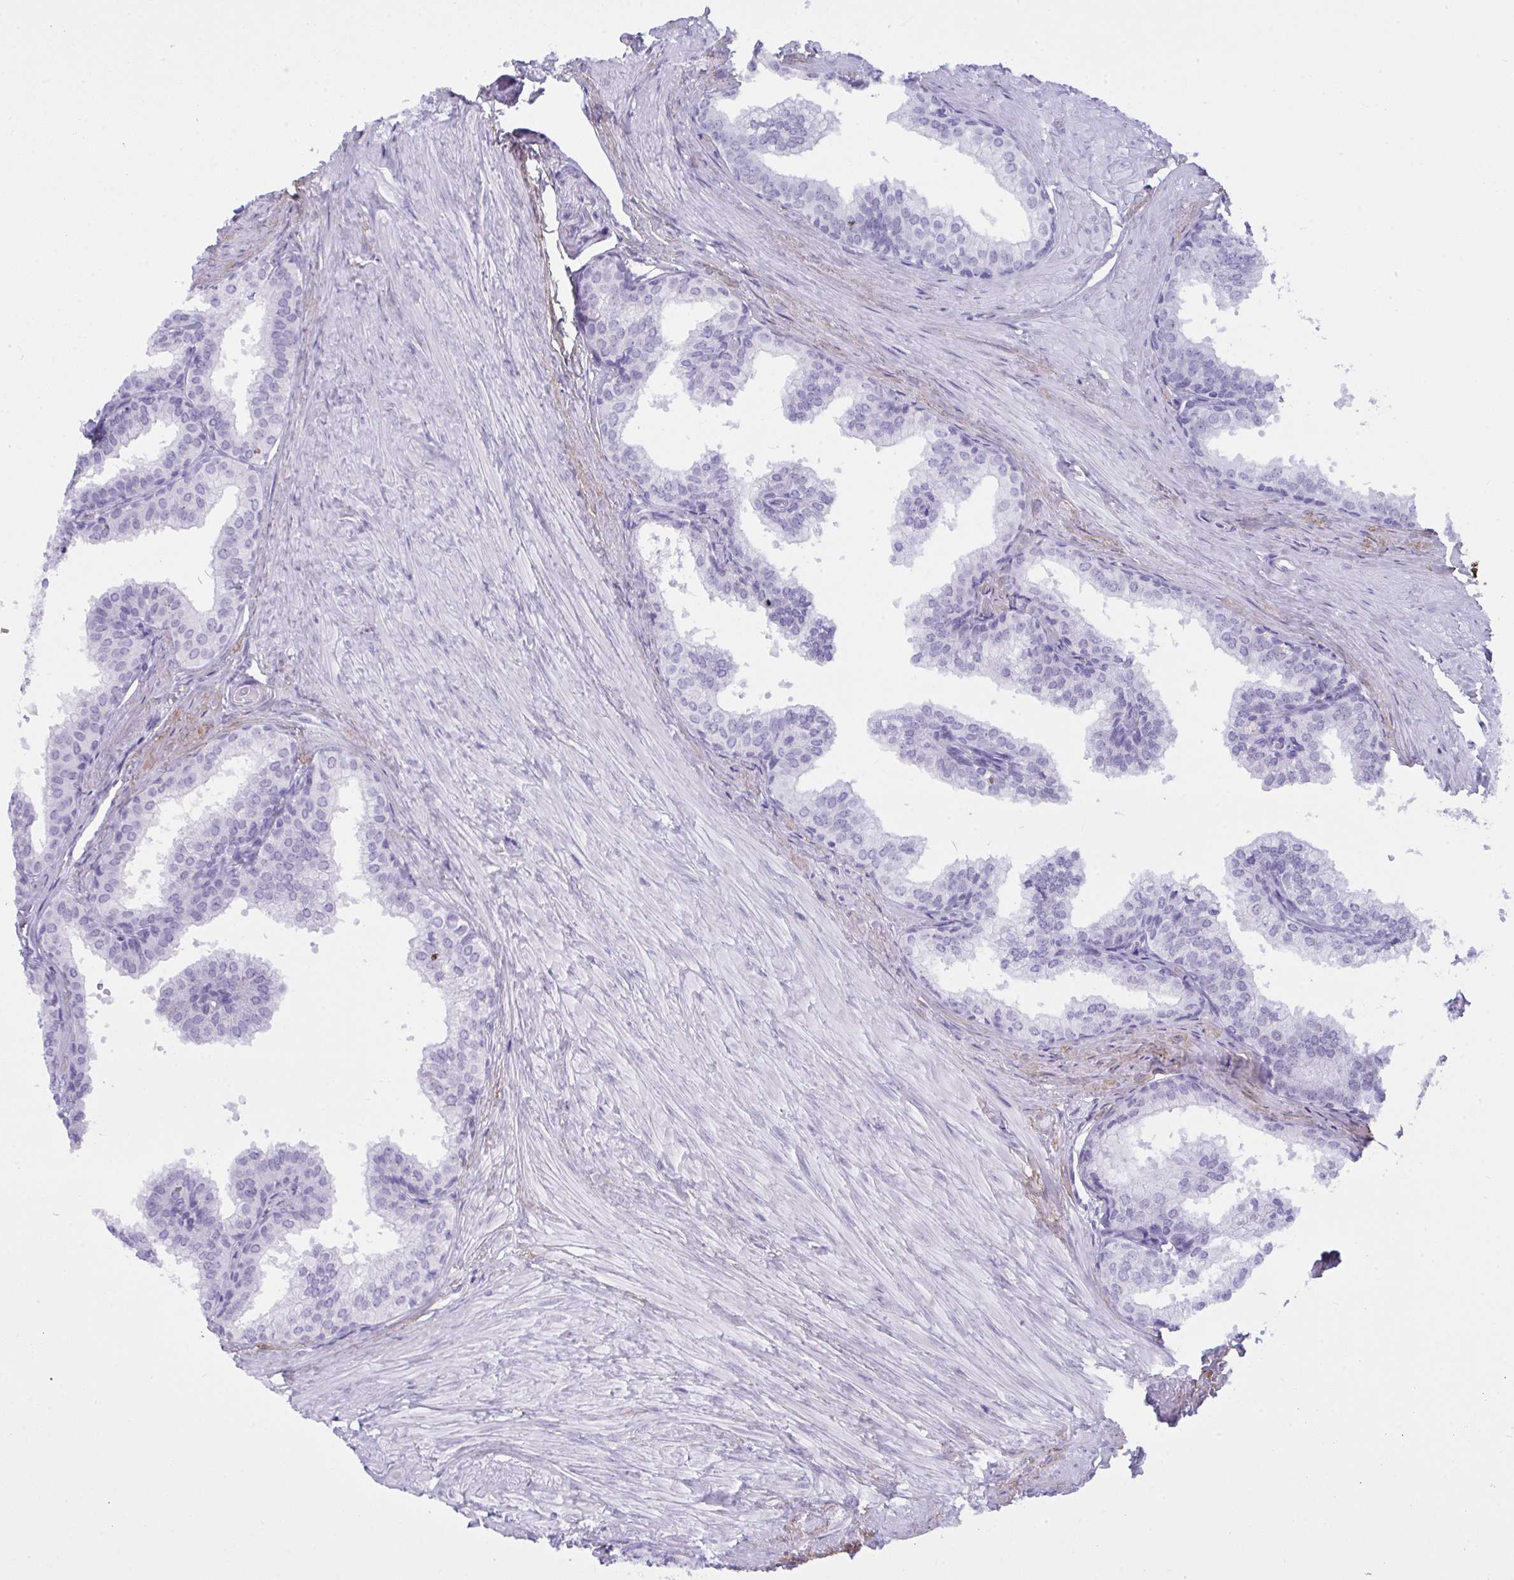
{"staining": {"intensity": "negative", "quantity": "none", "location": "none"}, "tissue": "prostate", "cell_type": "Glandular cells", "image_type": "normal", "snomed": [{"axis": "morphology", "description": "Normal tissue, NOS"}, {"axis": "topography", "description": "Prostate"}, {"axis": "topography", "description": "Peripheral nerve tissue"}], "caption": "Immunohistochemistry of benign human prostate demonstrates no positivity in glandular cells.", "gene": "ELN", "patient": {"sex": "male", "age": 55}}